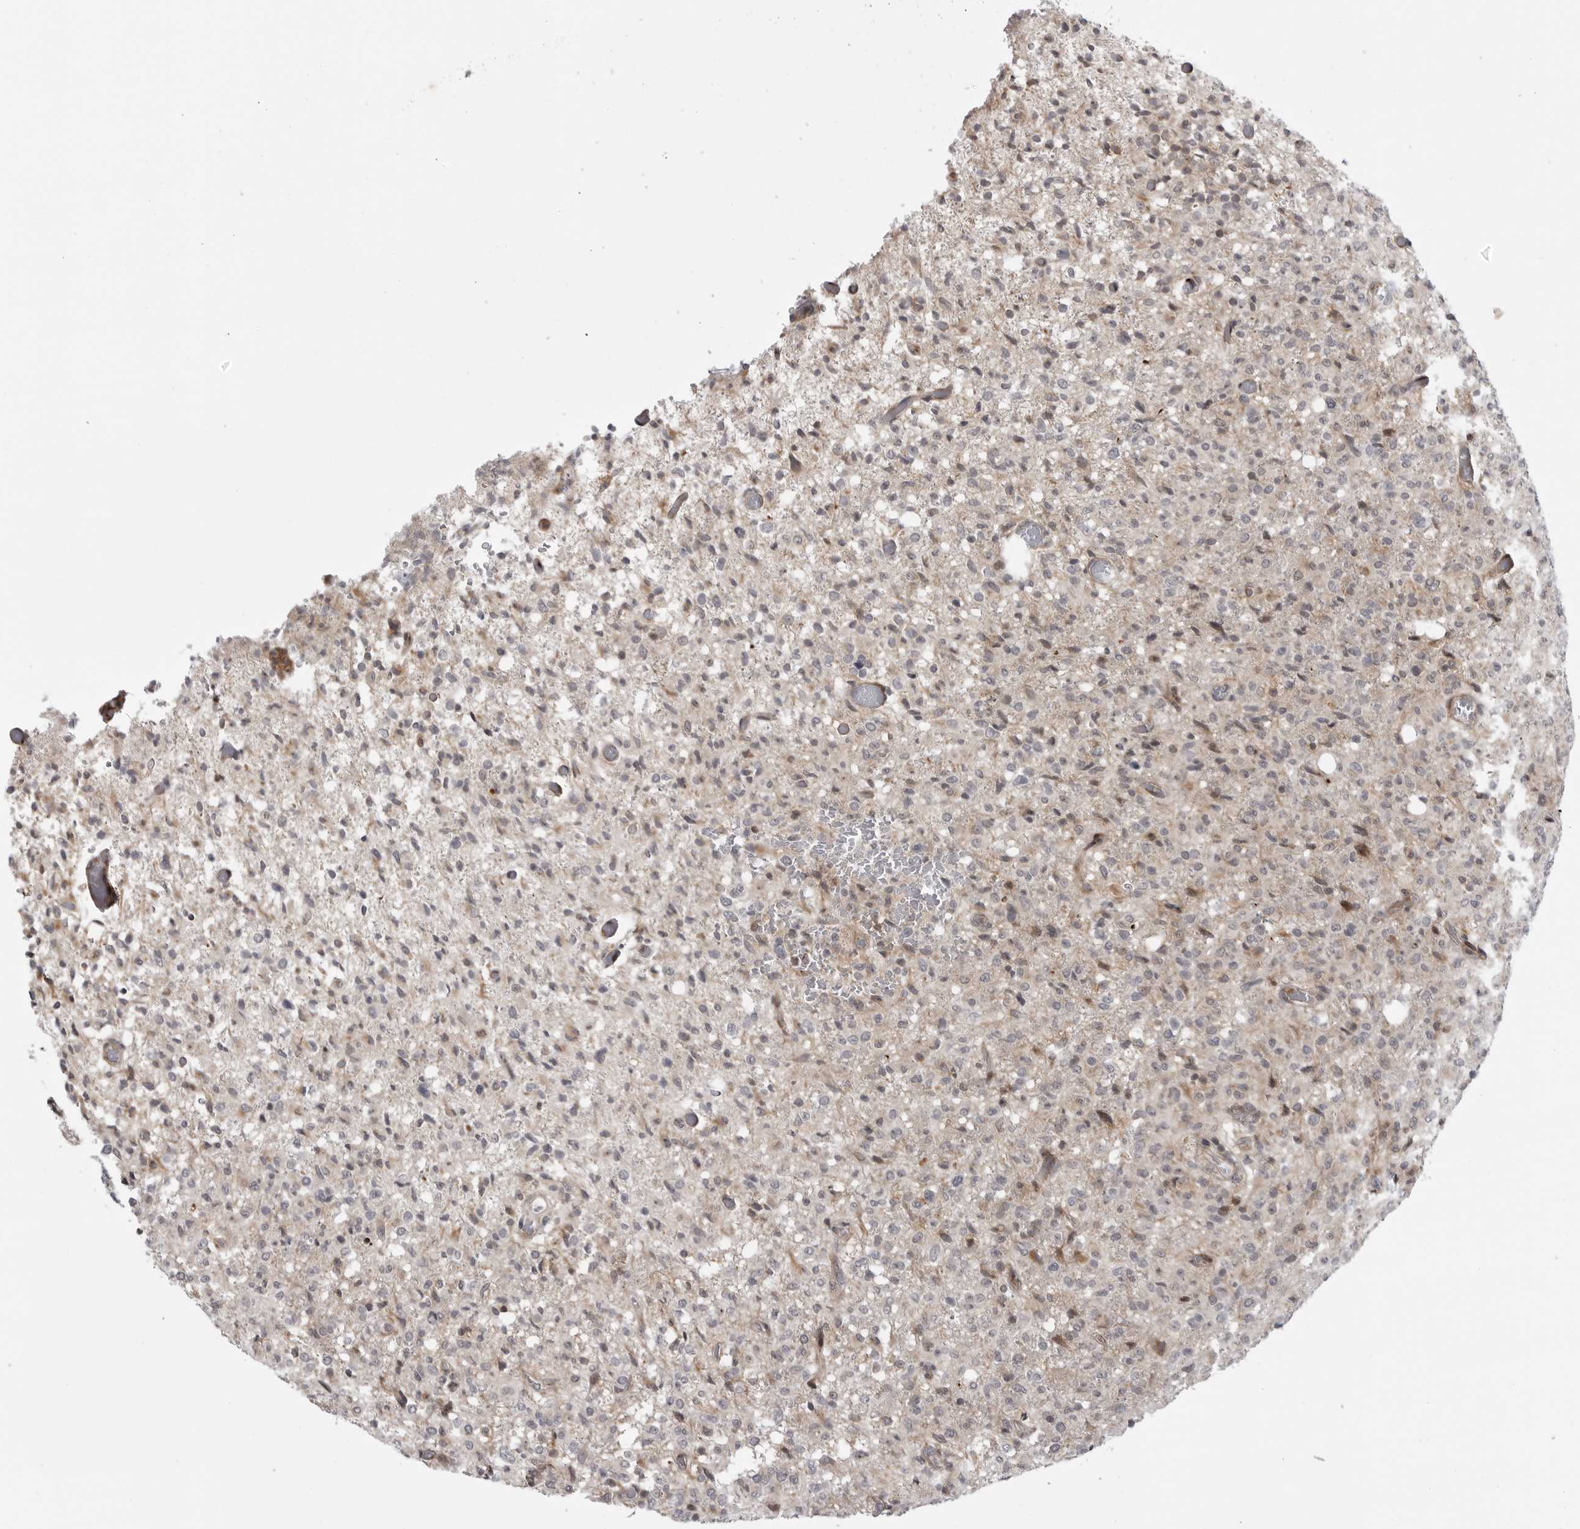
{"staining": {"intensity": "negative", "quantity": "none", "location": "none"}, "tissue": "glioma", "cell_type": "Tumor cells", "image_type": "cancer", "snomed": [{"axis": "morphology", "description": "Glioma, malignant, High grade"}, {"axis": "topography", "description": "Brain"}], "caption": "Protein analysis of high-grade glioma (malignant) shows no significant positivity in tumor cells.", "gene": "ABL1", "patient": {"sex": "female", "age": 57}}